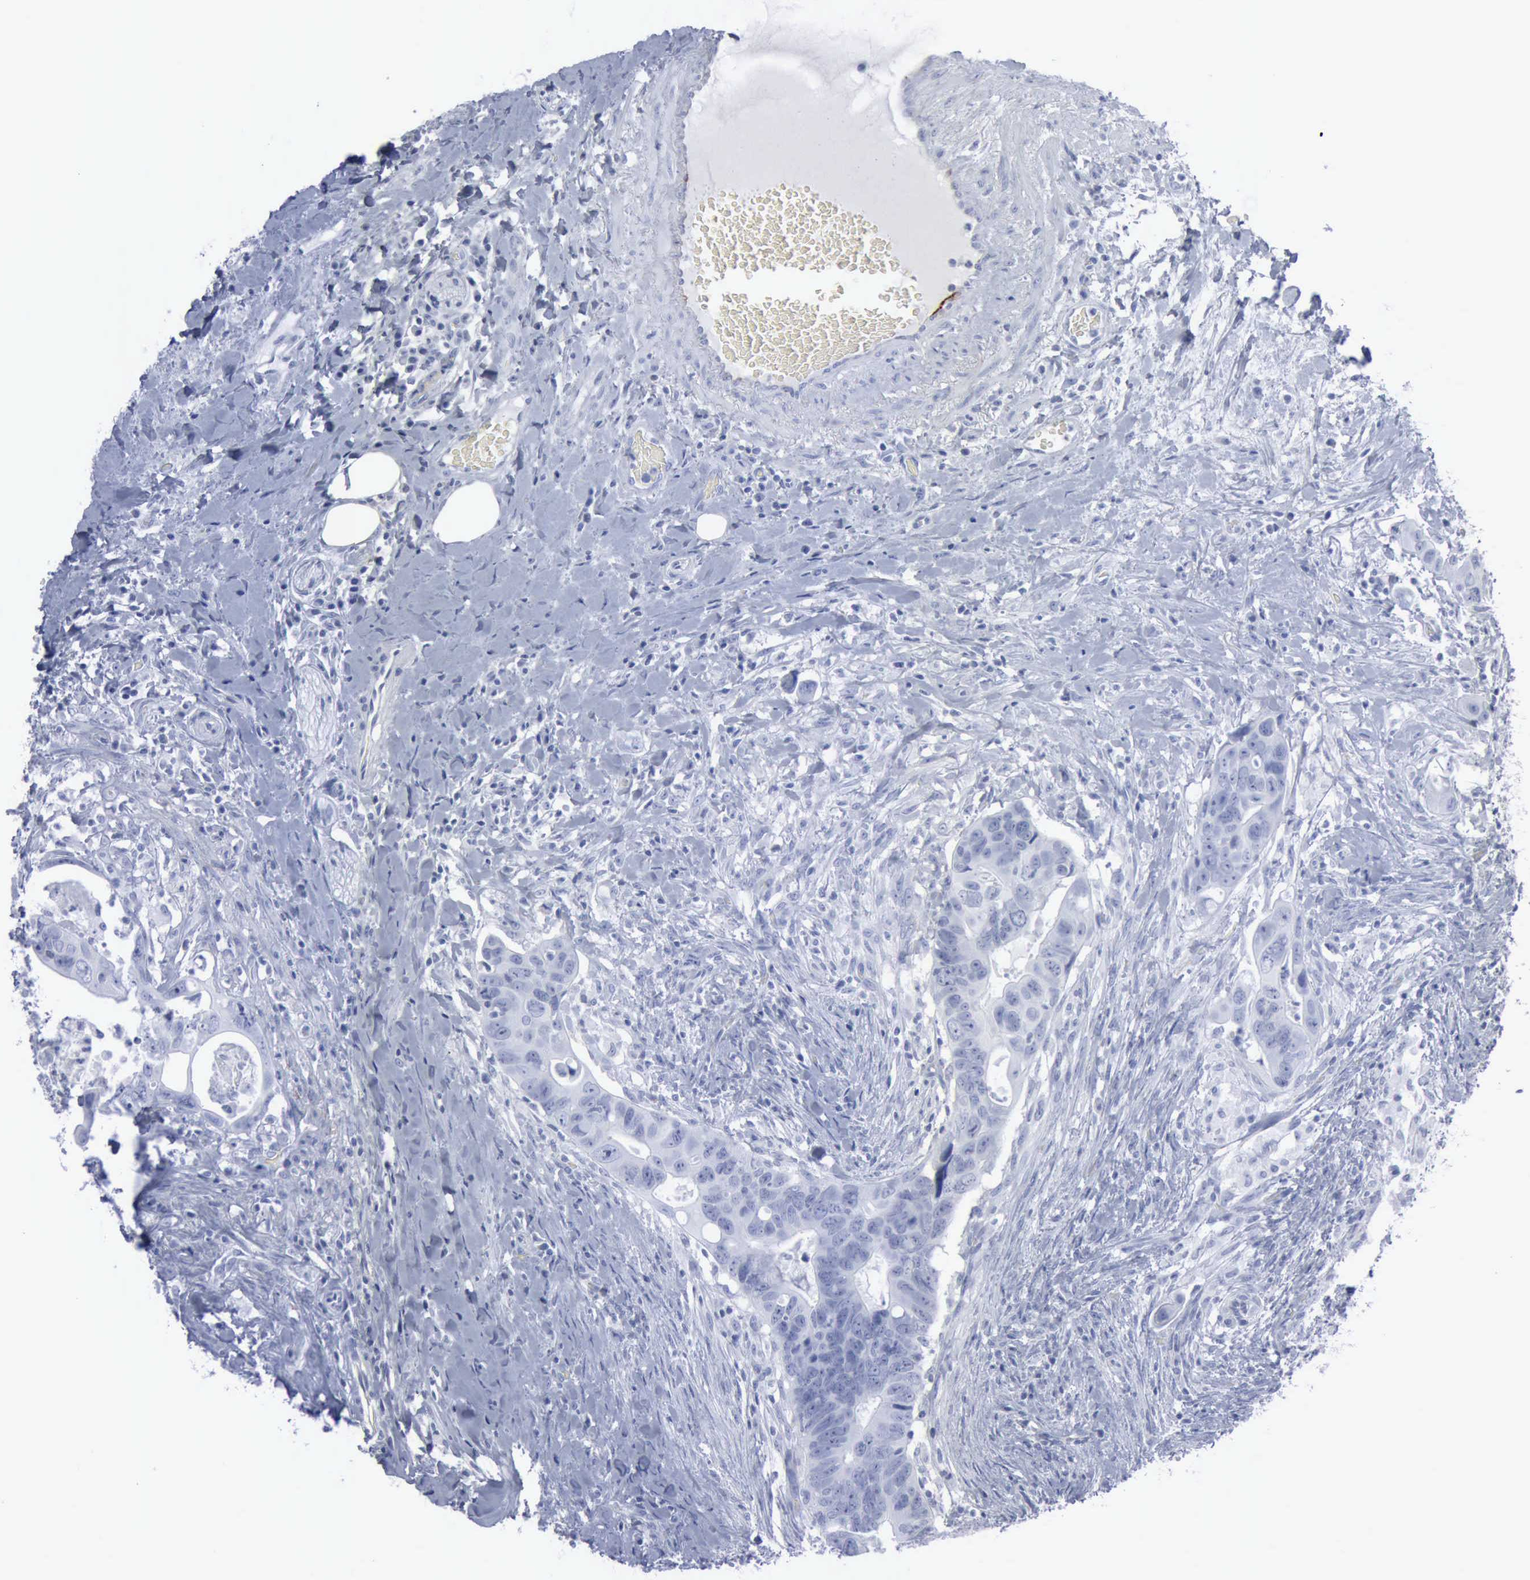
{"staining": {"intensity": "negative", "quantity": "none", "location": "none"}, "tissue": "colorectal cancer", "cell_type": "Tumor cells", "image_type": "cancer", "snomed": [{"axis": "morphology", "description": "Adenocarcinoma, NOS"}, {"axis": "topography", "description": "Rectum"}], "caption": "The immunohistochemistry photomicrograph has no significant expression in tumor cells of colorectal adenocarcinoma tissue.", "gene": "VCAM1", "patient": {"sex": "male", "age": 53}}